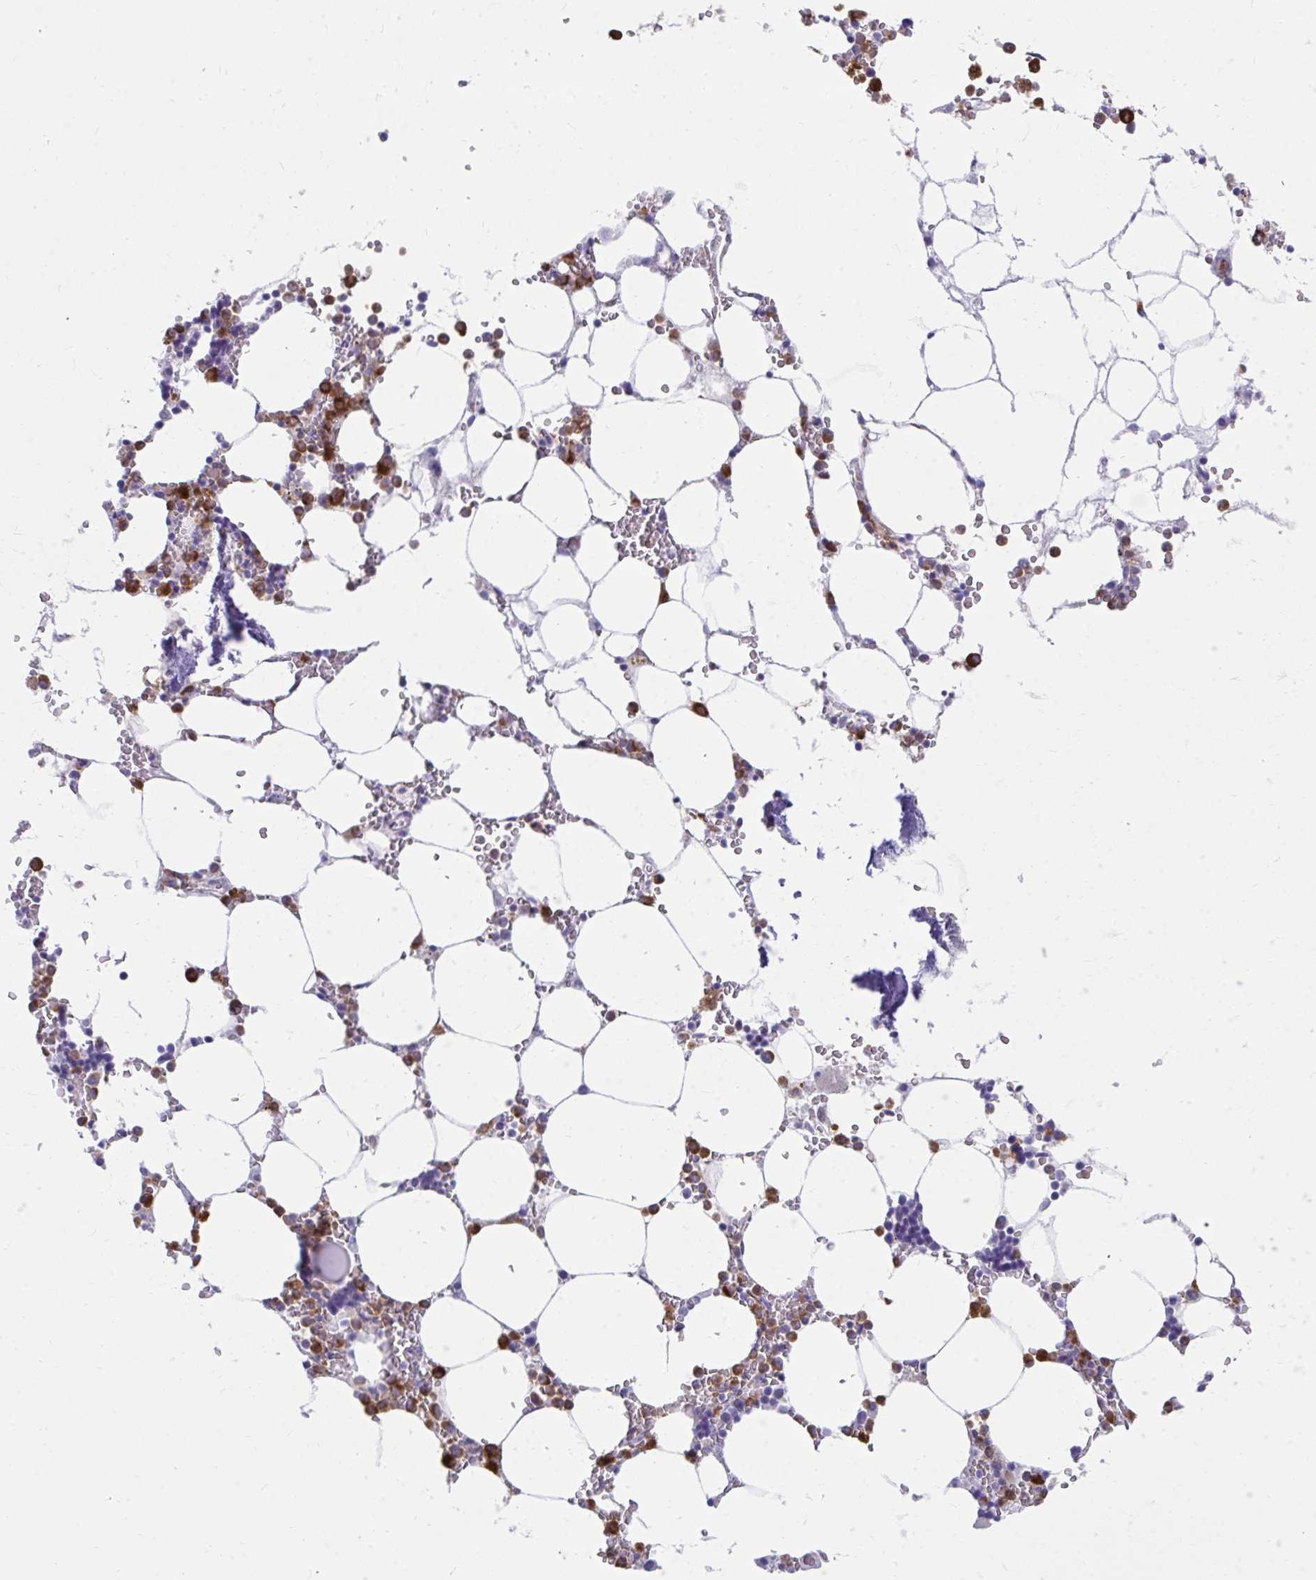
{"staining": {"intensity": "strong", "quantity": "25%-75%", "location": "cytoplasmic/membranous"}, "tissue": "bone marrow", "cell_type": "Hematopoietic cells", "image_type": "normal", "snomed": [{"axis": "morphology", "description": "Normal tissue, NOS"}, {"axis": "topography", "description": "Bone marrow"}], "caption": "A brown stain labels strong cytoplasmic/membranous staining of a protein in hematopoietic cells of normal bone marrow.", "gene": "CSTB", "patient": {"sex": "male", "age": 64}}